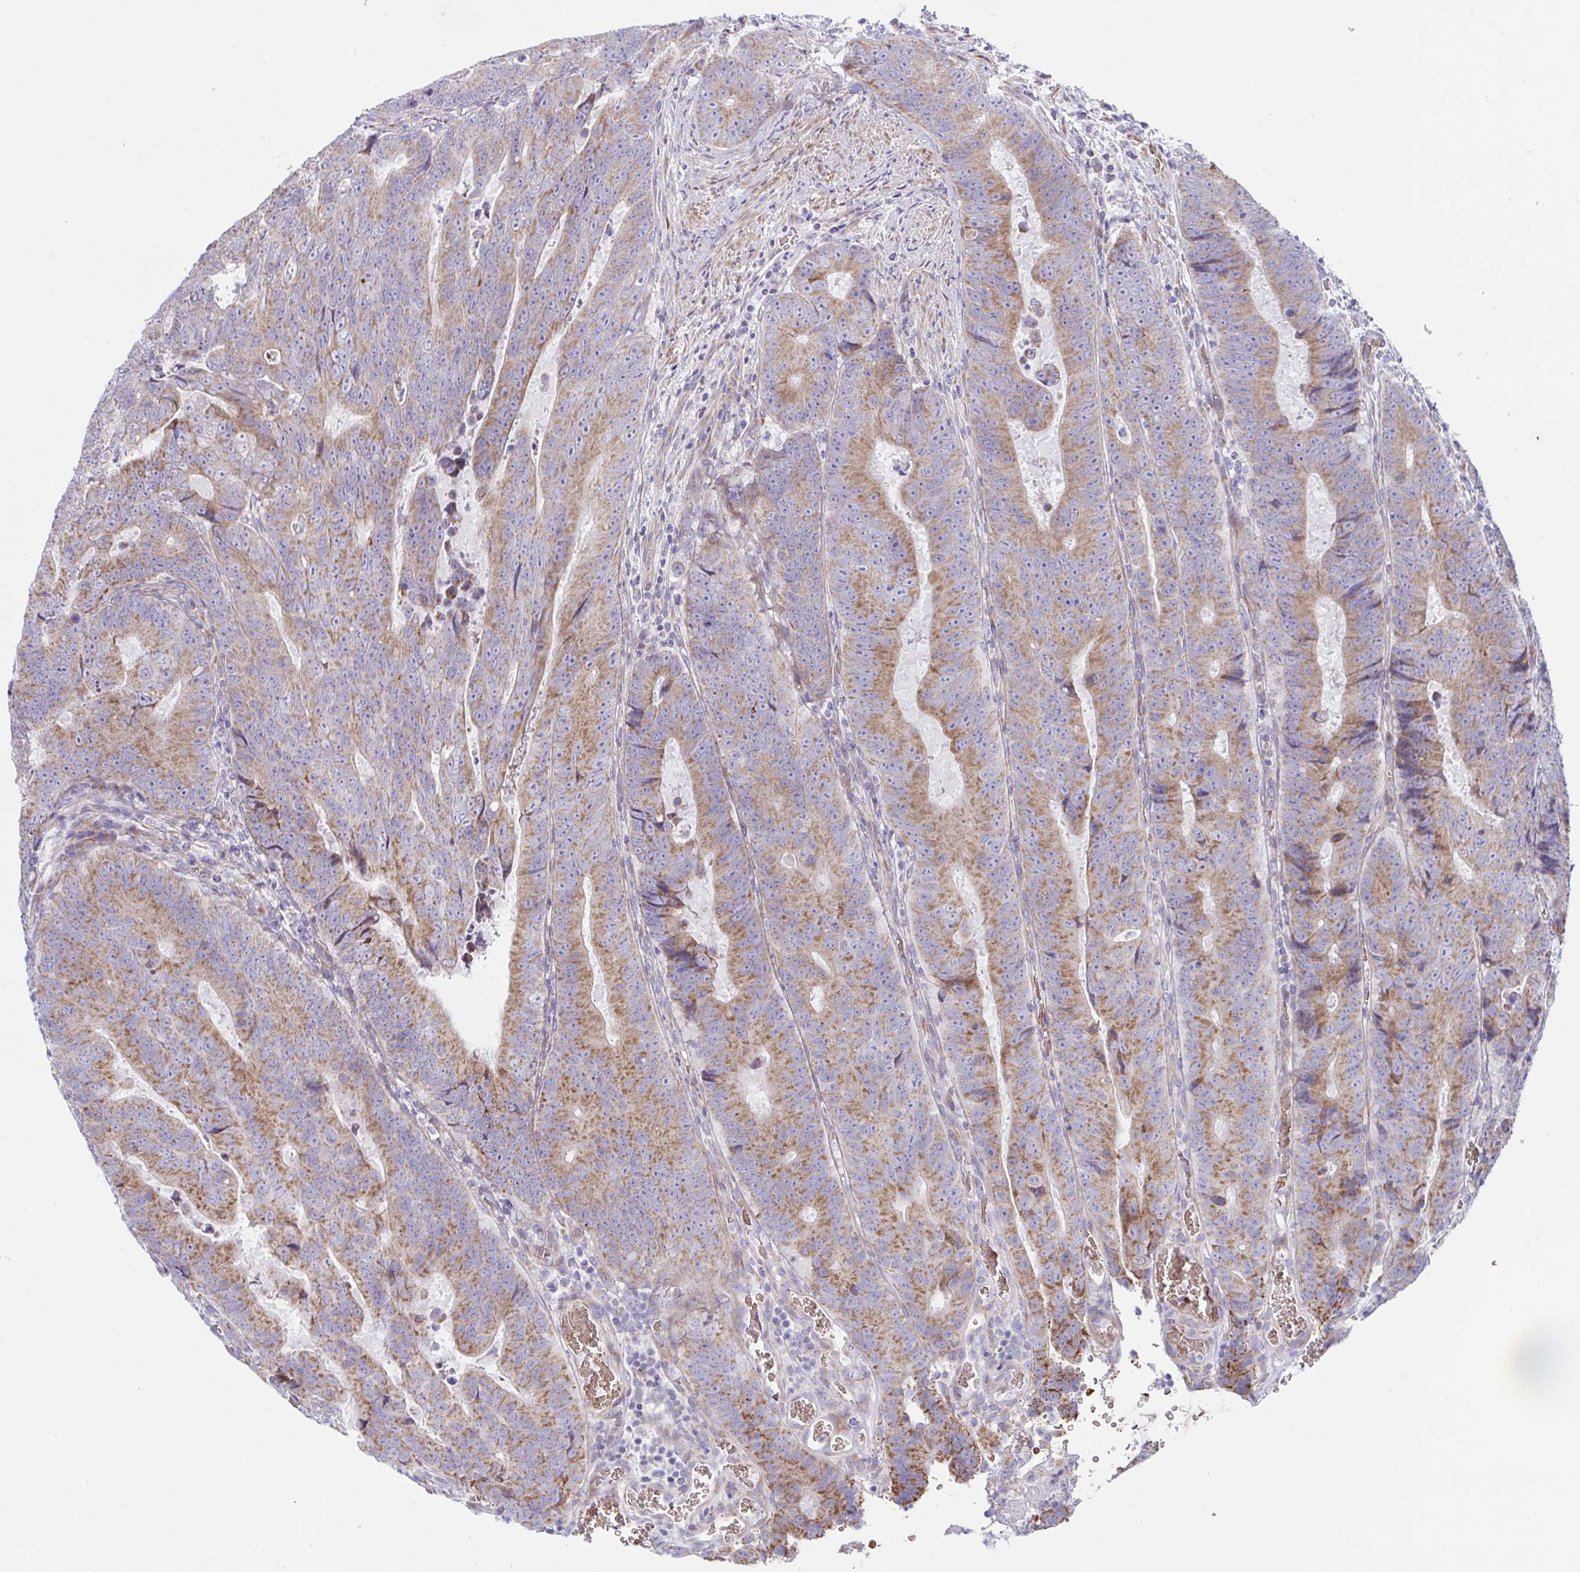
{"staining": {"intensity": "moderate", "quantity": "25%-75%", "location": "cytoplasmic/membranous"}, "tissue": "colorectal cancer", "cell_type": "Tumor cells", "image_type": "cancer", "snomed": [{"axis": "morphology", "description": "Adenocarcinoma, NOS"}, {"axis": "topography", "description": "Colon"}], "caption": "Protein analysis of colorectal cancer (adenocarcinoma) tissue reveals moderate cytoplasmic/membranous expression in about 25%-75% of tumor cells. (IHC, brightfield microscopy, high magnification).", "gene": "NTN1", "patient": {"sex": "female", "age": 48}}